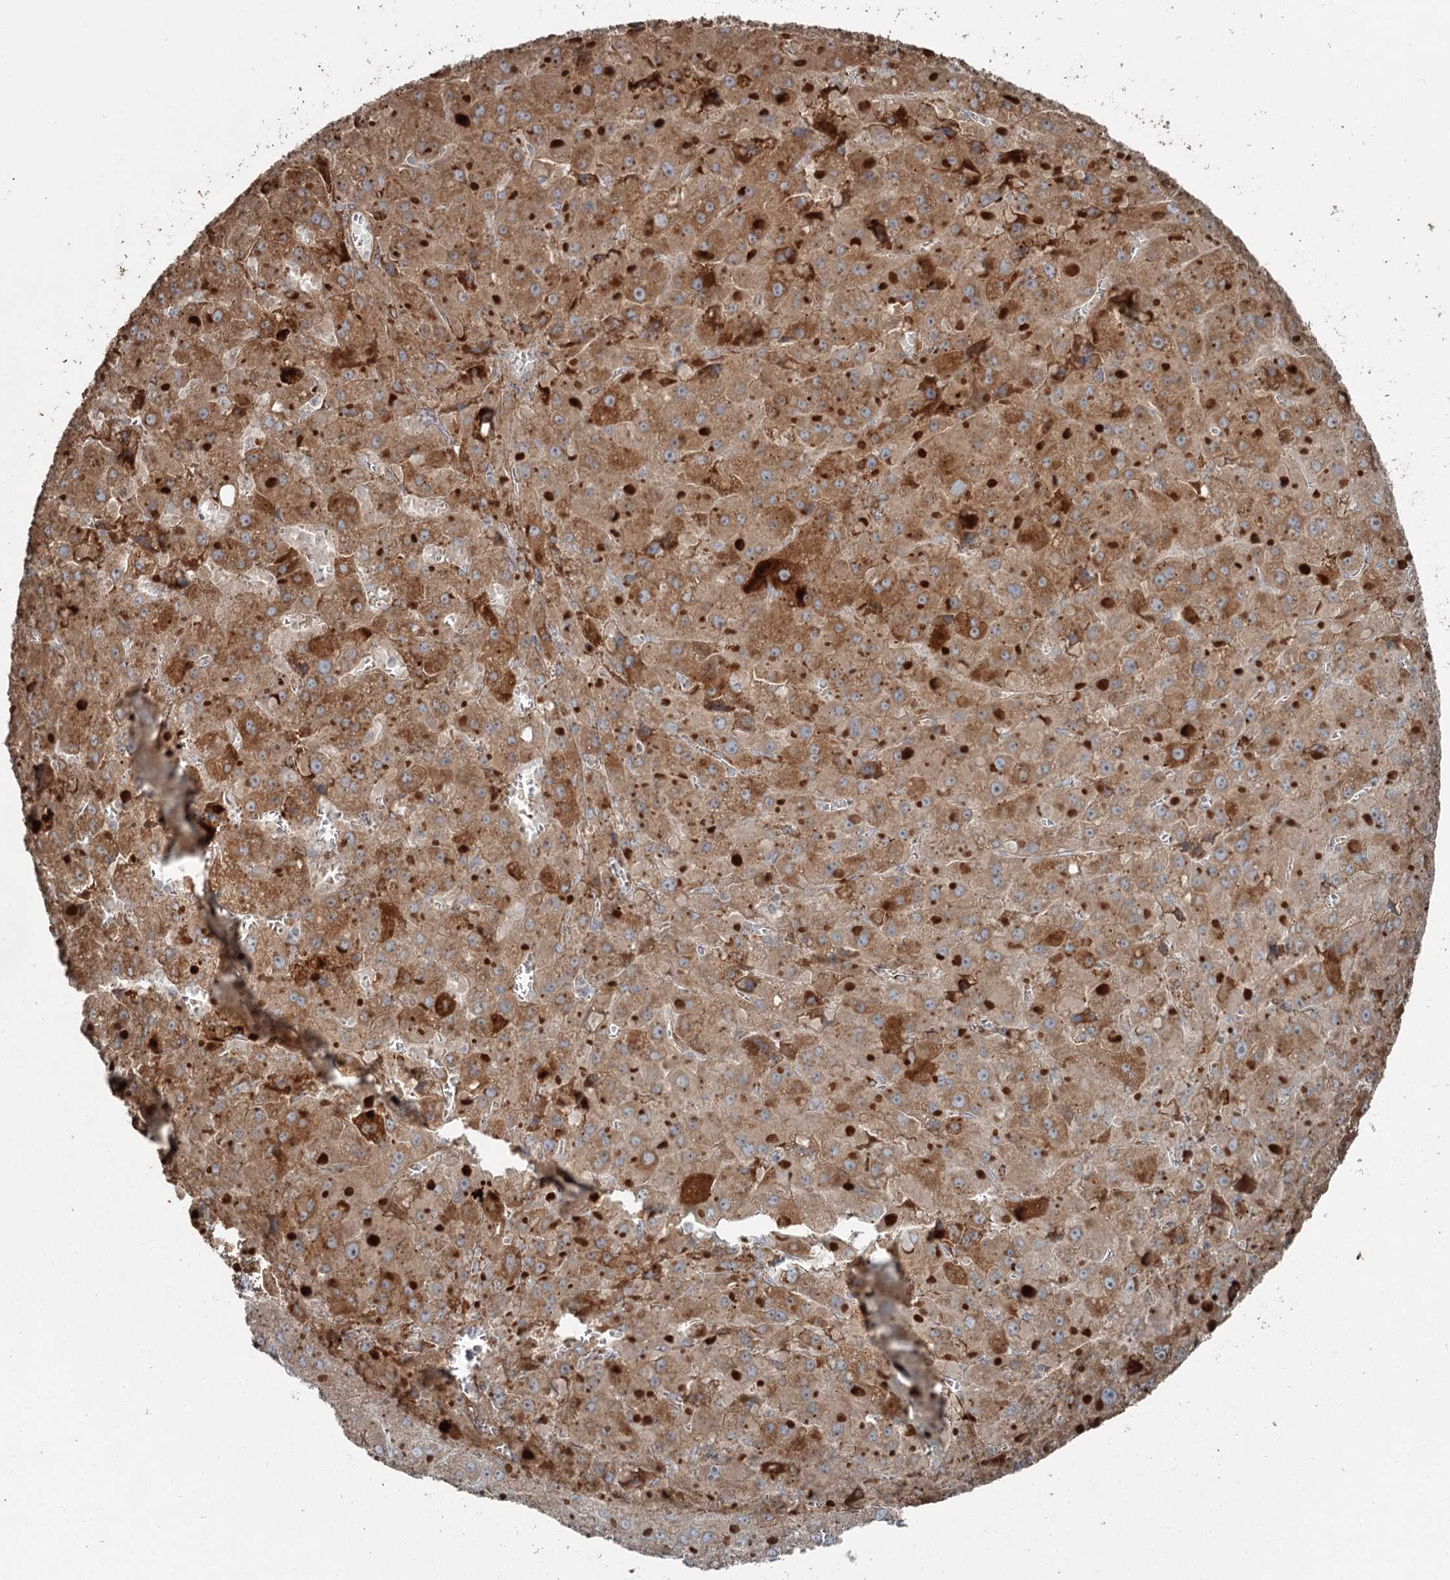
{"staining": {"intensity": "moderate", "quantity": ">75%", "location": "cytoplasmic/membranous"}, "tissue": "liver cancer", "cell_type": "Tumor cells", "image_type": "cancer", "snomed": [{"axis": "morphology", "description": "Carcinoma, Hepatocellular, NOS"}, {"axis": "topography", "description": "Liver"}], "caption": "Human liver hepatocellular carcinoma stained with a protein marker exhibits moderate staining in tumor cells.", "gene": "RASSF8", "patient": {"sex": "female", "age": 73}}